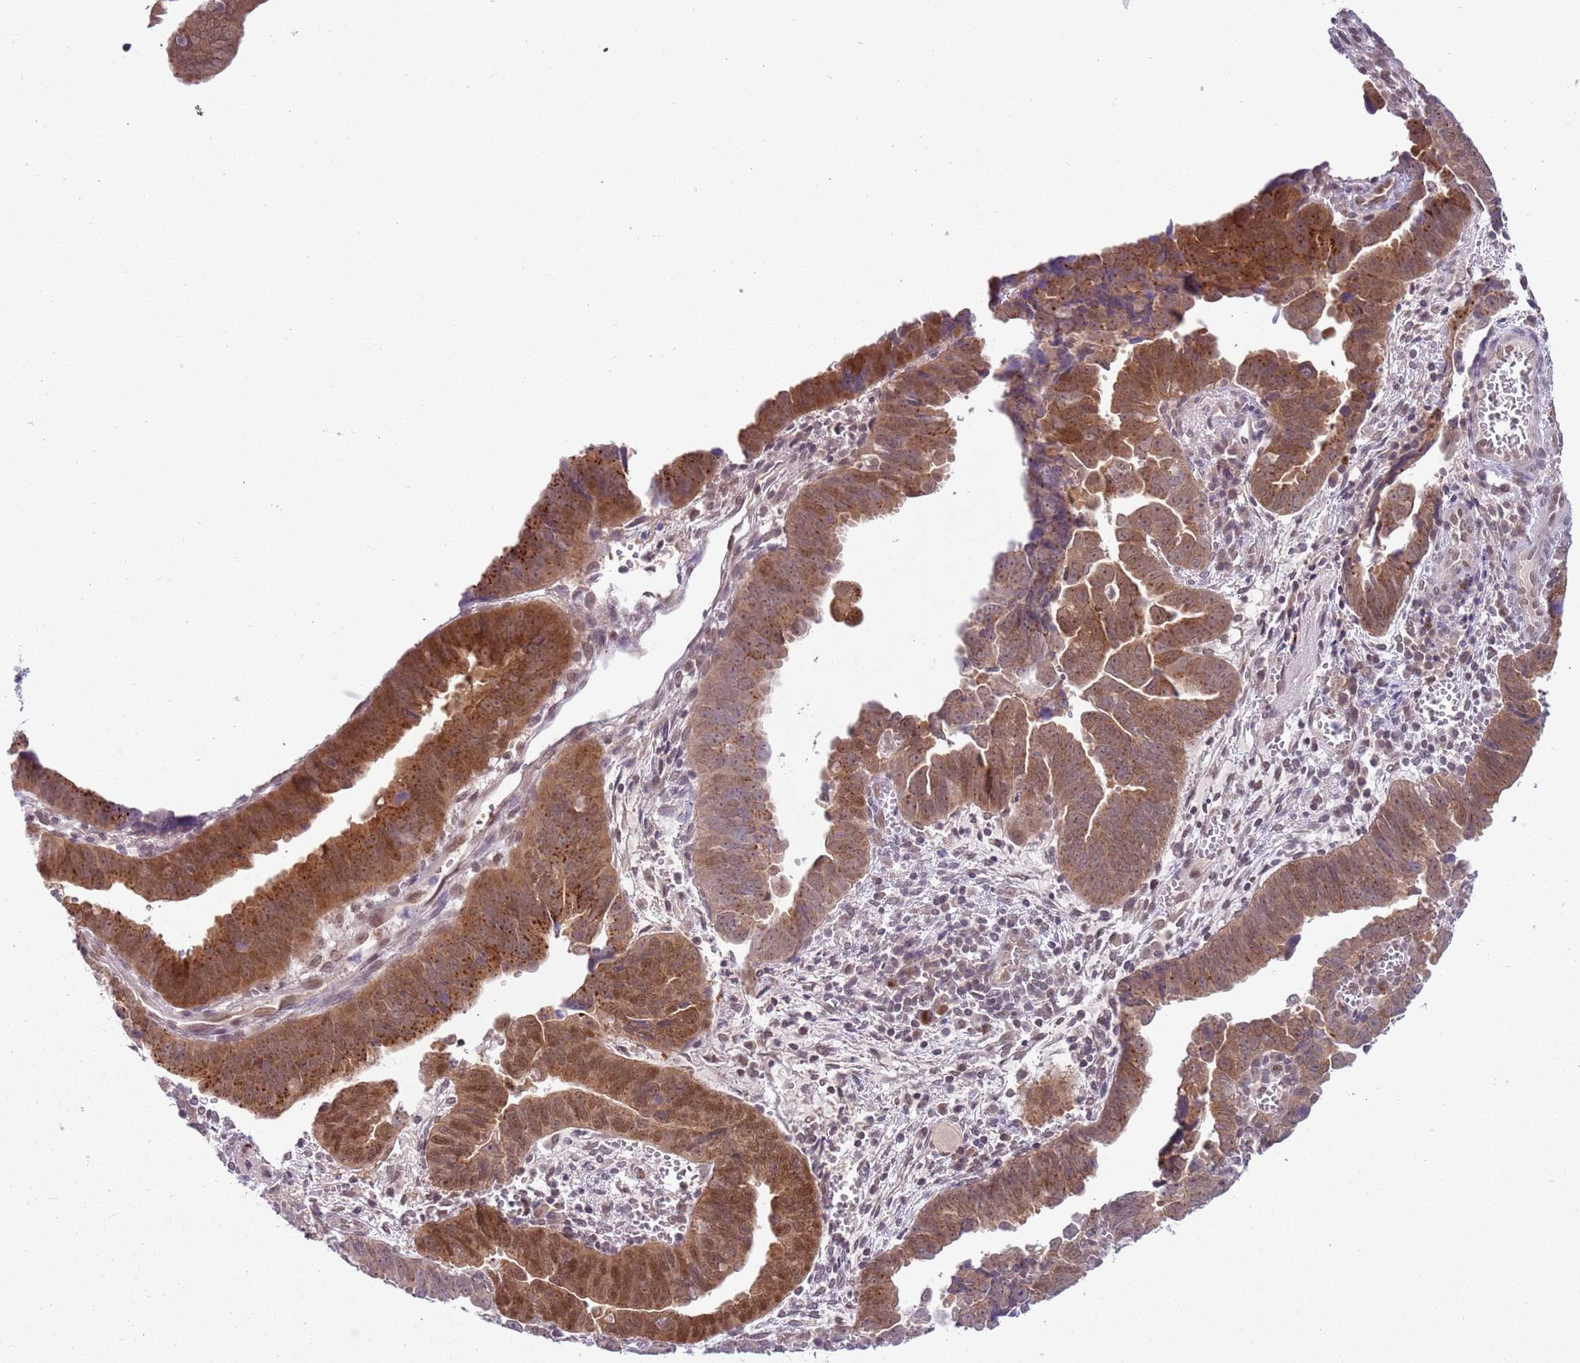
{"staining": {"intensity": "moderate", "quantity": ">75%", "location": "cytoplasmic/membranous,nuclear"}, "tissue": "endometrial cancer", "cell_type": "Tumor cells", "image_type": "cancer", "snomed": [{"axis": "morphology", "description": "Adenocarcinoma, NOS"}, {"axis": "topography", "description": "Endometrium"}], "caption": "Brown immunohistochemical staining in endometrial adenocarcinoma exhibits moderate cytoplasmic/membranous and nuclear positivity in approximately >75% of tumor cells.", "gene": "TM2D1", "patient": {"sex": "female", "age": 75}}